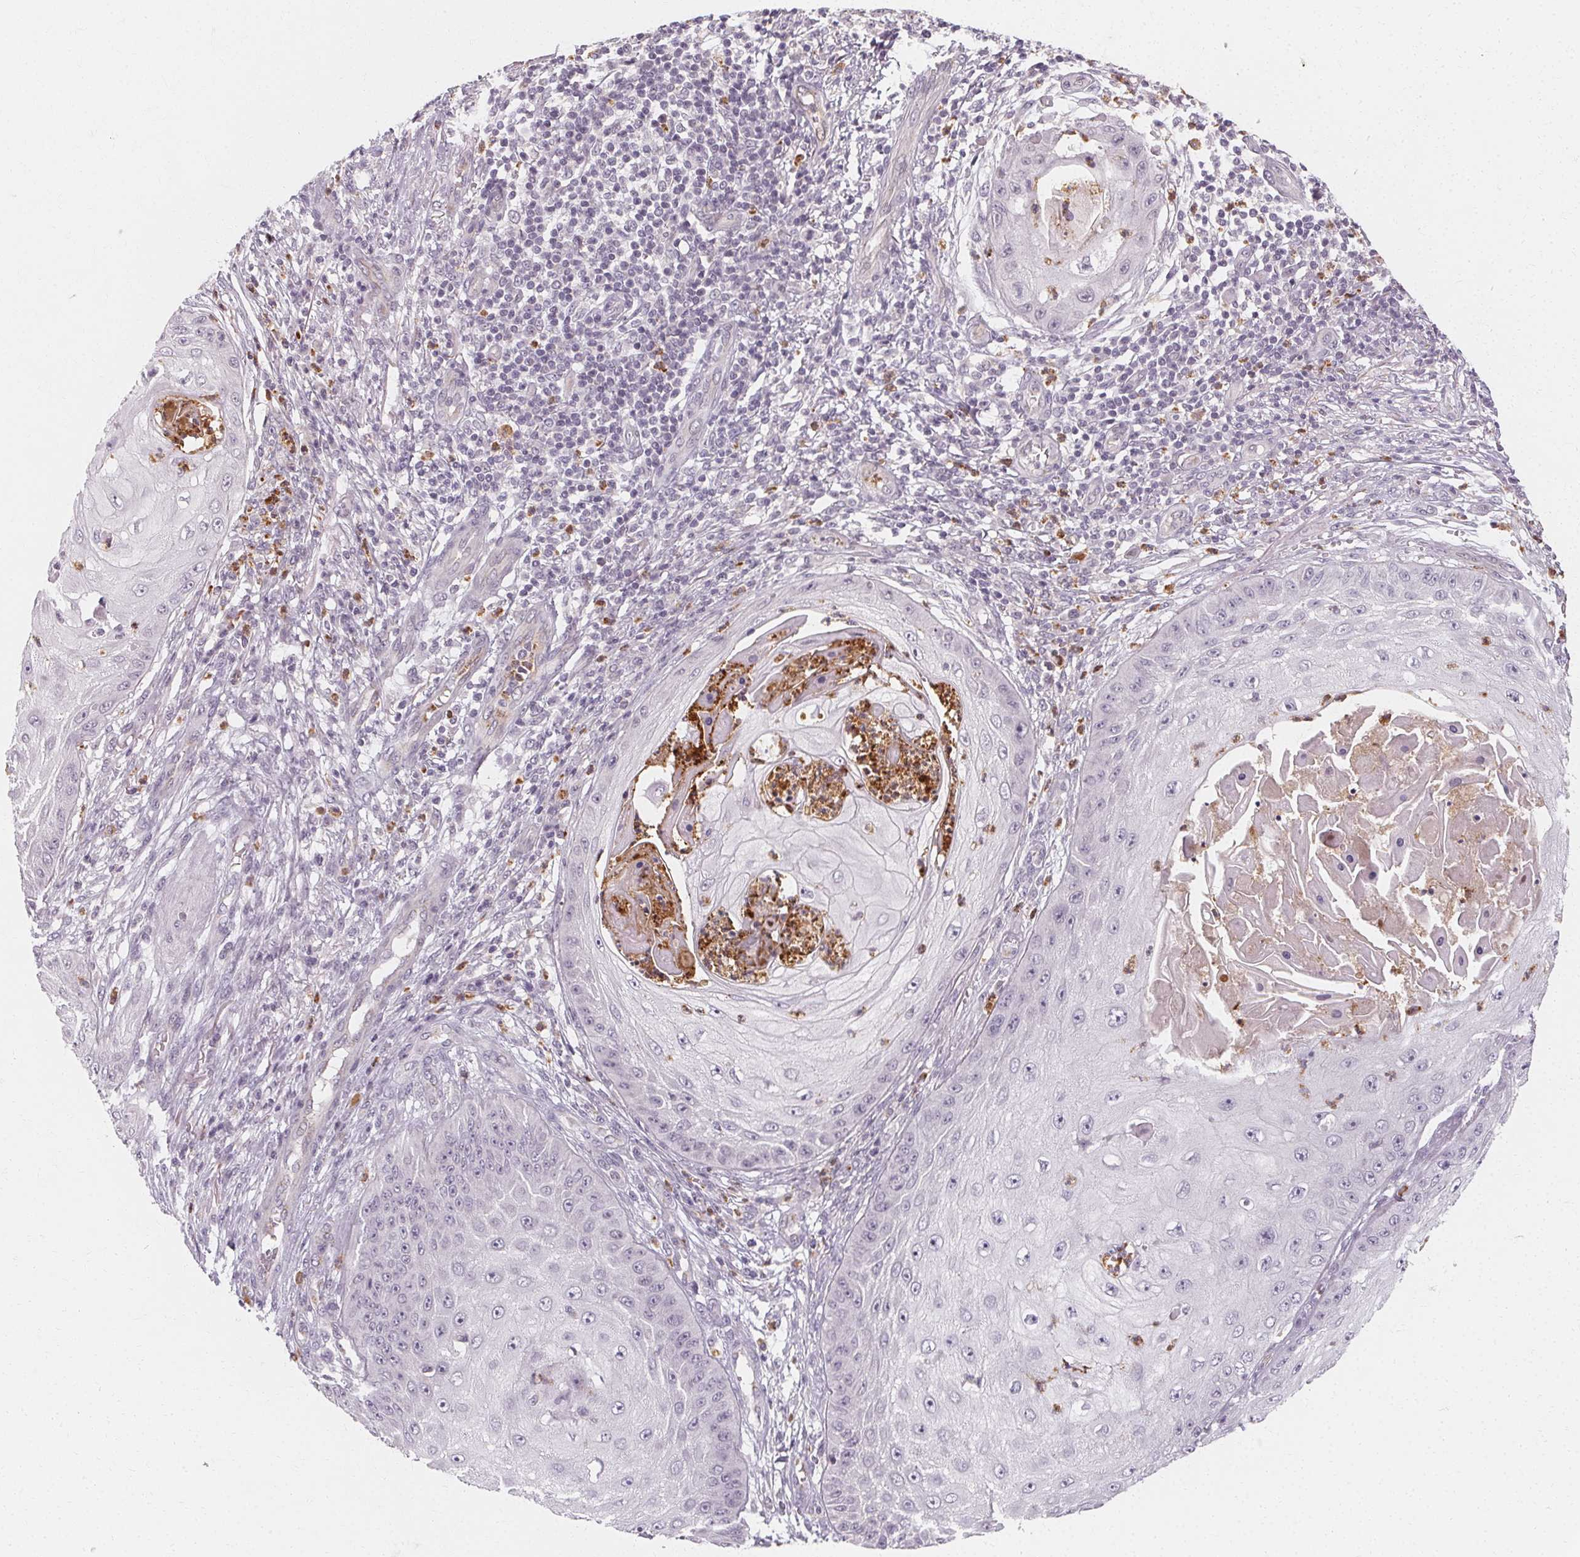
{"staining": {"intensity": "negative", "quantity": "none", "location": "none"}, "tissue": "skin cancer", "cell_type": "Tumor cells", "image_type": "cancer", "snomed": [{"axis": "morphology", "description": "Squamous cell carcinoma, NOS"}, {"axis": "topography", "description": "Skin"}], "caption": "Tumor cells show no significant protein staining in skin cancer (squamous cell carcinoma).", "gene": "CLCNKB", "patient": {"sex": "male", "age": 70}}